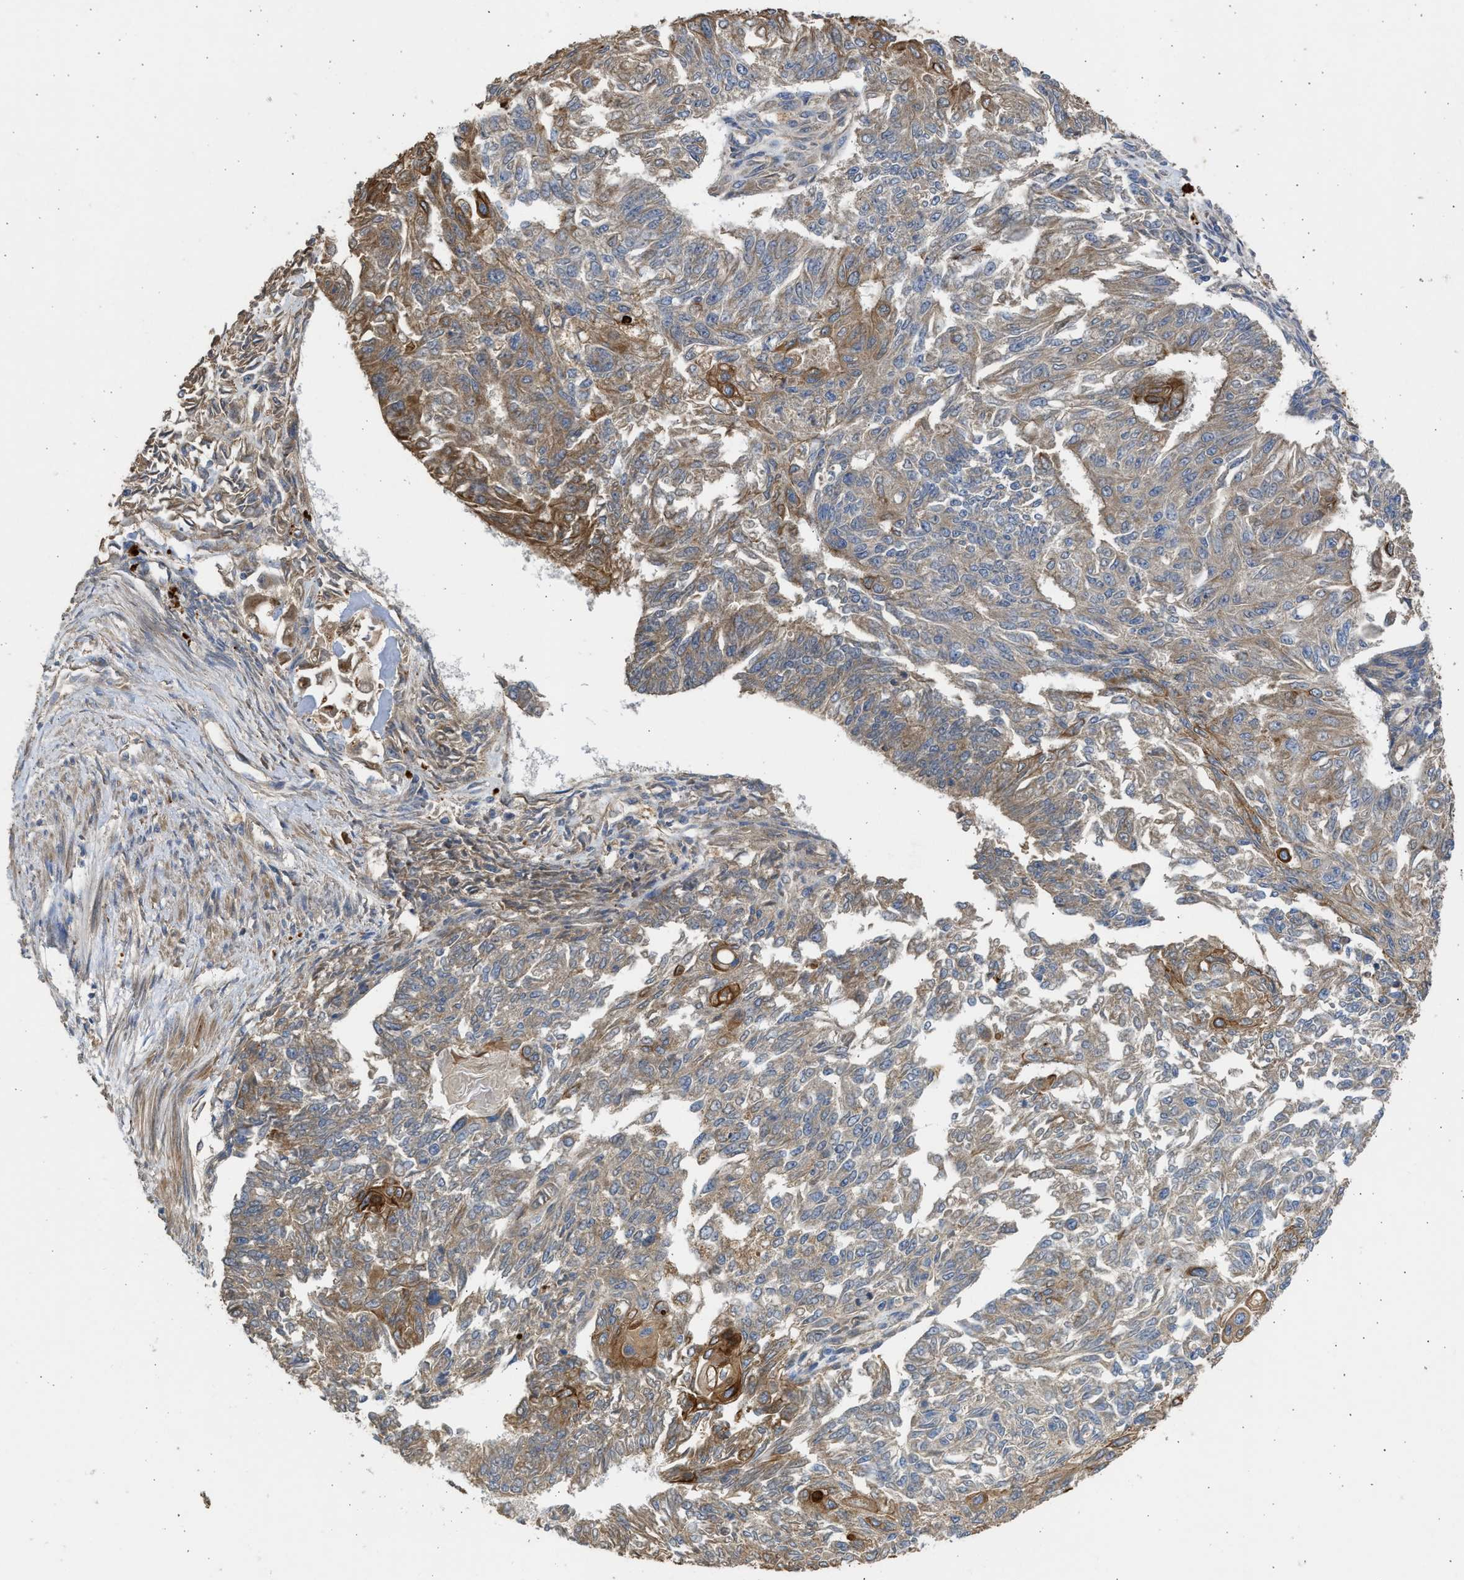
{"staining": {"intensity": "moderate", "quantity": ">75%", "location": "cytoplasmic/membranous"}, "tissue": "endometrial cancer", "cell_type": "Tumor cells", "image_type": "cancer", "snomed": [{"axis": "morphology", "description": "Adenocarcinoma, NOS"}, {"axis": "topography", "description": "Endometrium"}], "caption": "Protein expression analysis of human endometrial cancer (adenocarcinoma) reveals moderate cytoplasmic/membranous staining in about >75% of tumor cells. (brown staining indicates protein expression, while blue staining denotes nuclei).", "gene": "CSRNP2", "patient": {"sex": "female", "age": 32}}